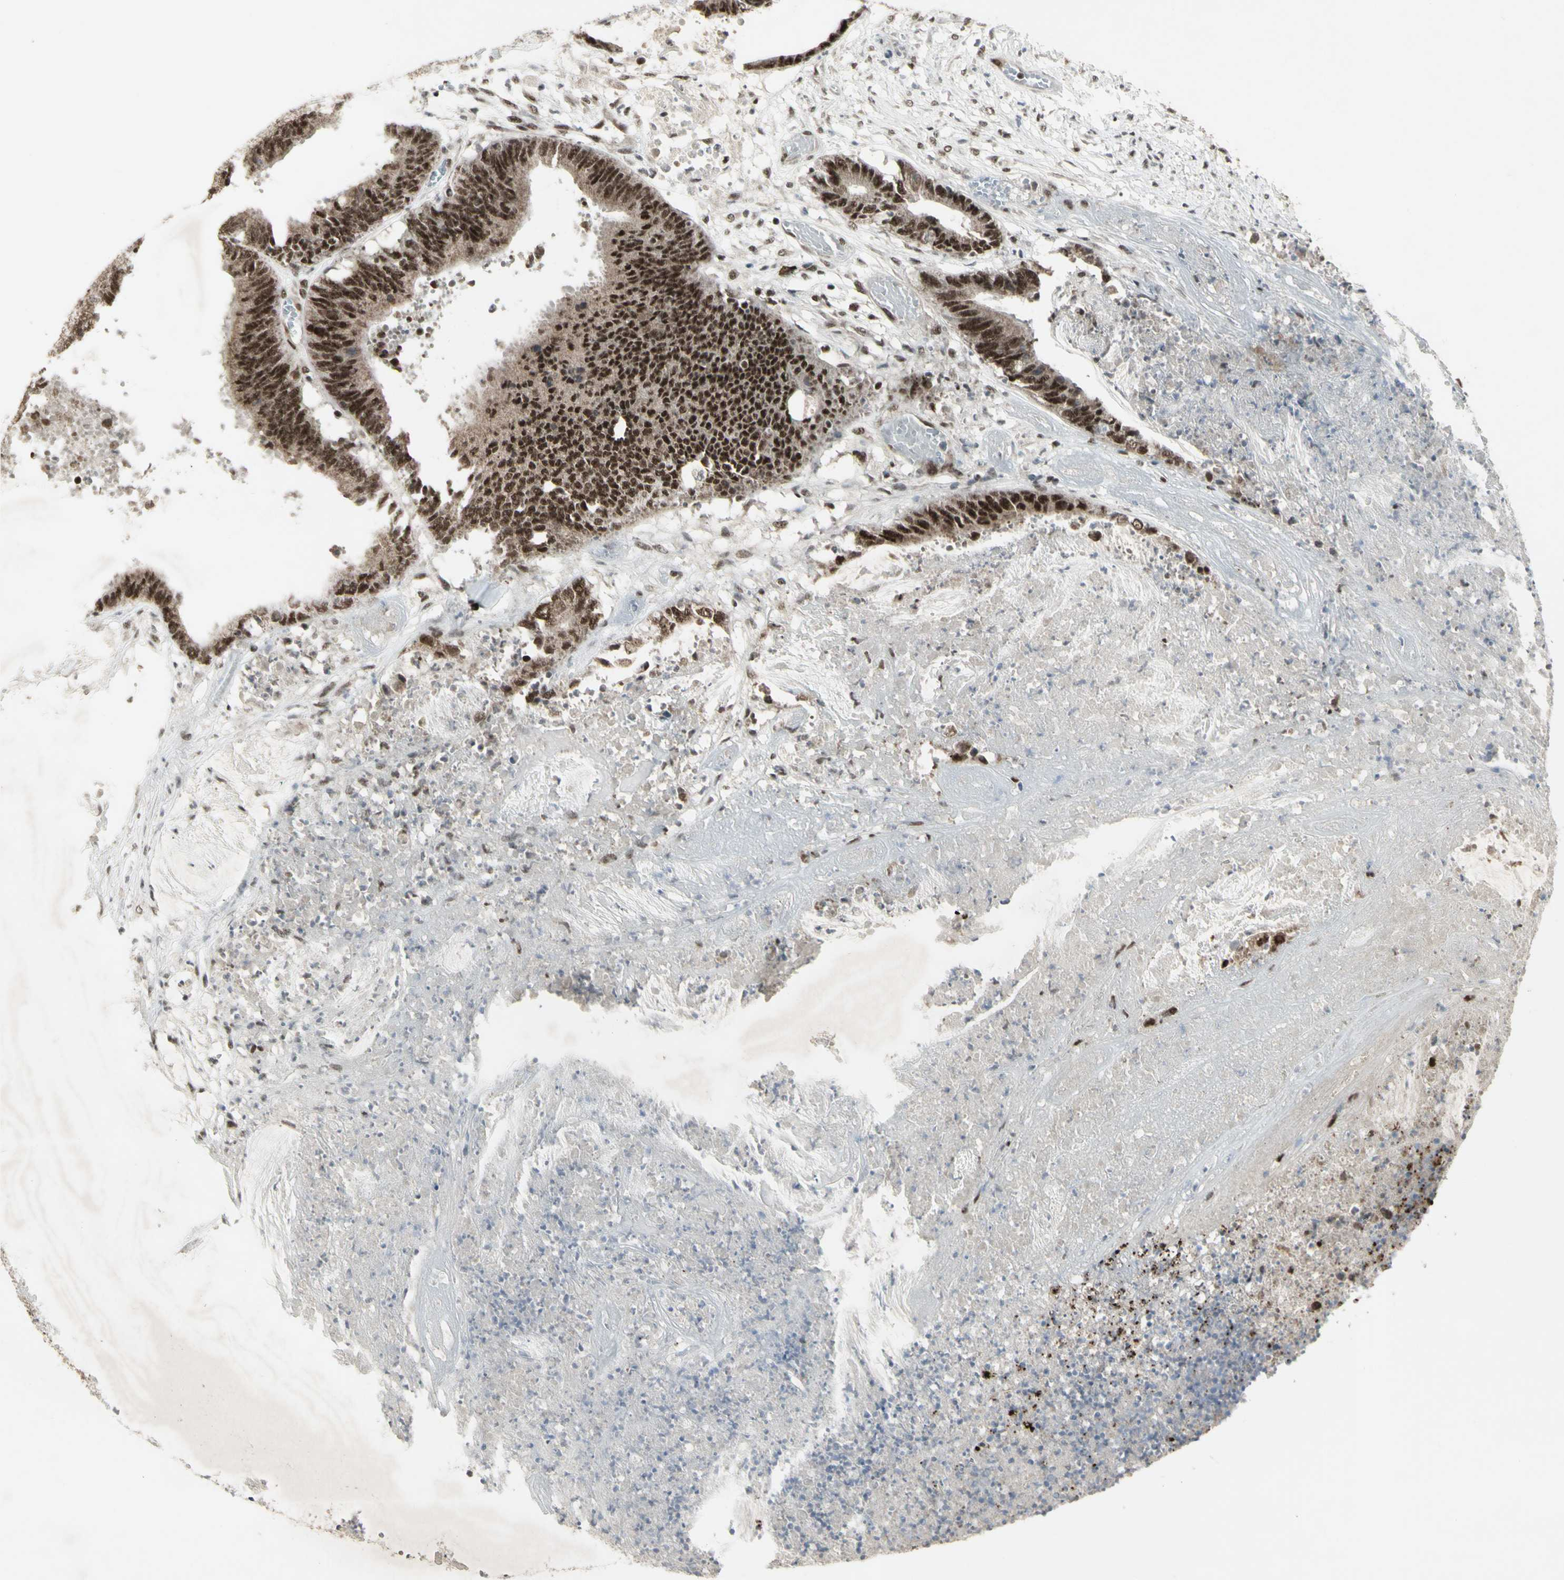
{"staining": {"intensity": "strong", "quantity": ">75%", "location": "nuclear"}, "tissue": "colorectal cancer", "cell_type": "Tumor cells", "image_type": "cancer", "snomed": [{"axis": "morphology", "description": "Adenocarcinoma, NOS"}, {"axis": "topography", "description": "Rectum"}], "caption": "Protein staining of colorectal cancer (adenocarcinoma) tissue exhibits strong nuclear positivity in about >75% of tumor cells.", "gene": "CCNT1", "patient": {"sex": "female", "age": 66}}